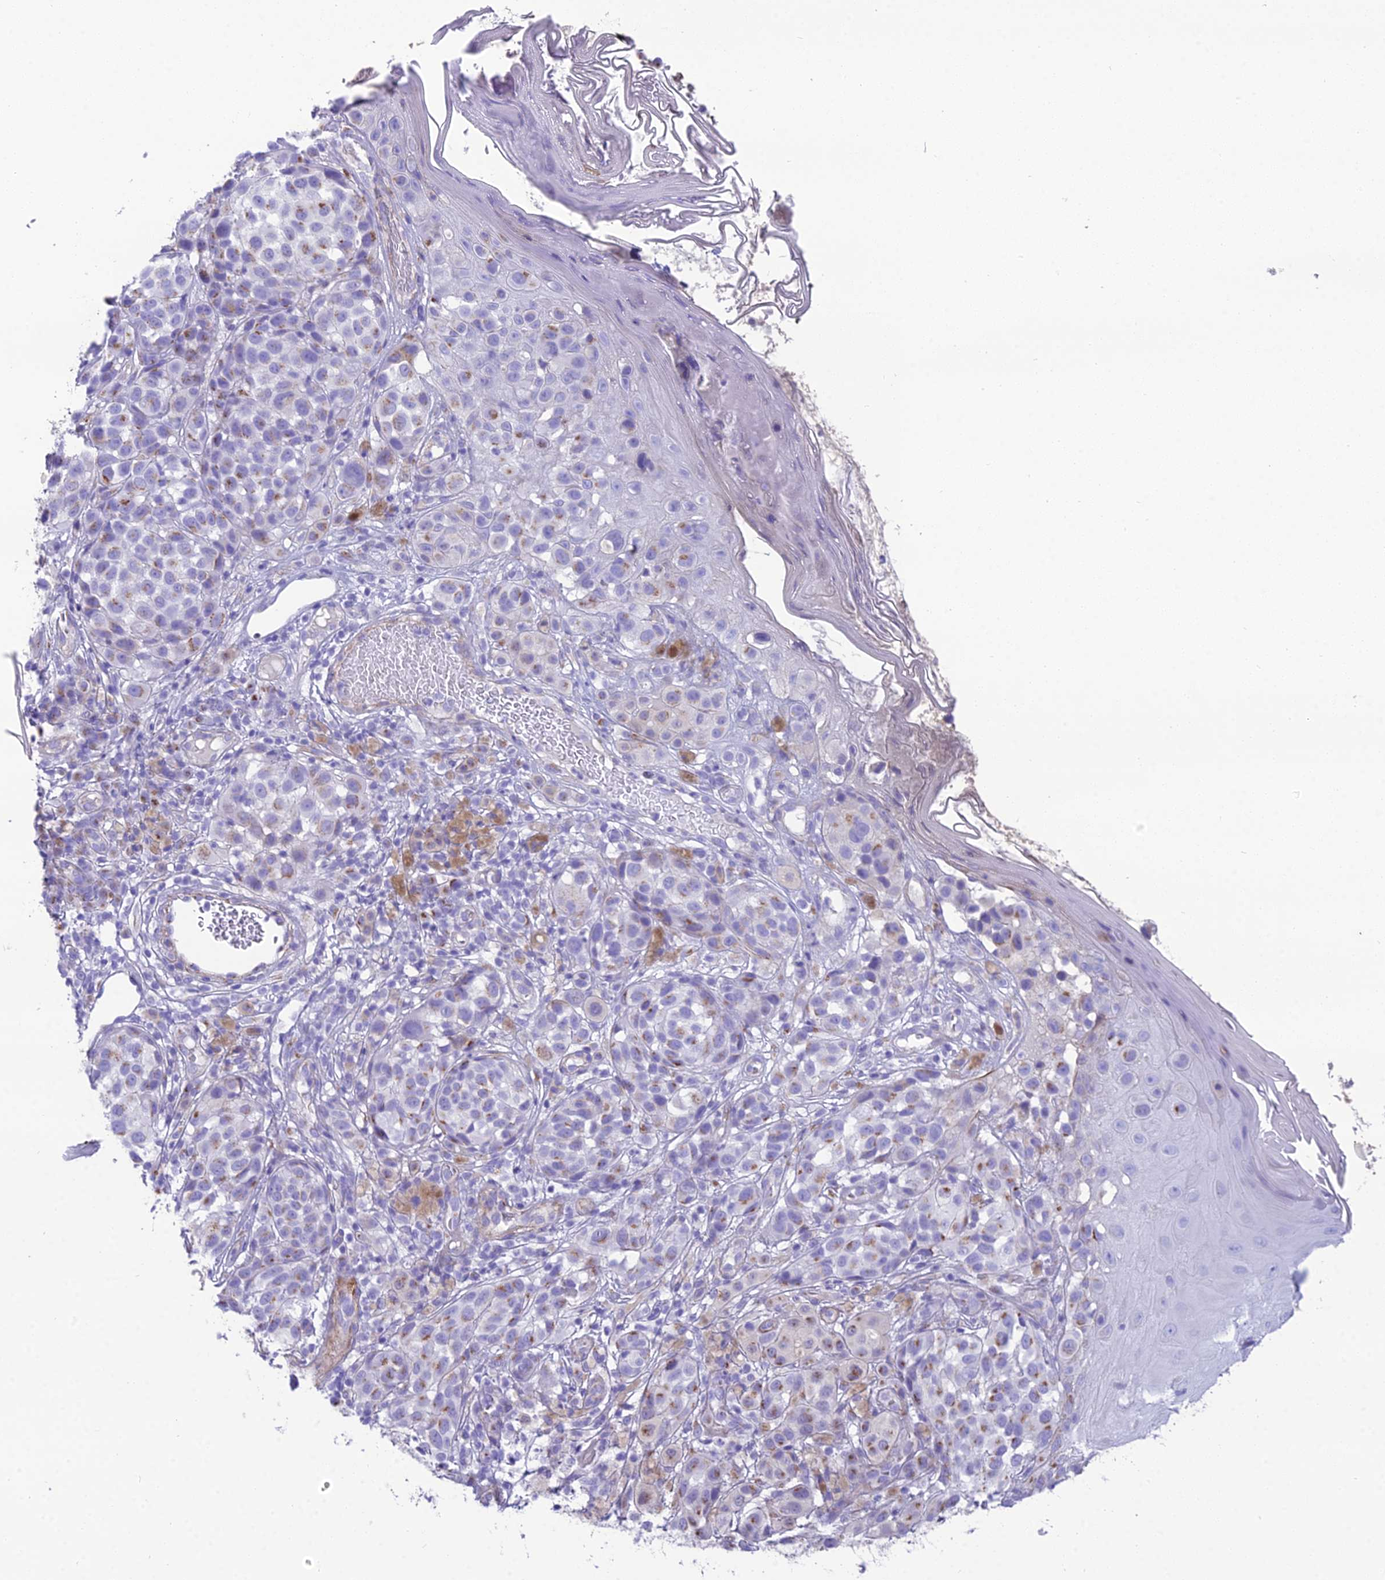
{"staining": {"intensity": "moderate", "quantity": "<25%", "location": "cytoplasmic/membranous"}, "tissue": "melanoma", "cell_type": "Tumor cells", "image_type": "cancer", "snomed": [{"axis": "morphology", "description": "Malignant melanoma, NOS"}, {"axis": "topography", "description": "Skin"}], "caption": "Brown immunohistochemical staining in human malignant melanoma displays moderate cytoplasmic/membranous expression in approximately <25% of tumor cells. The staining is performed using DAB brown chromogen to label protein expression. The nuclei are counter-stained blue using hematoxylin.", "gene": "GFRA1", "patient": {"sex": "male", "age": 38}}